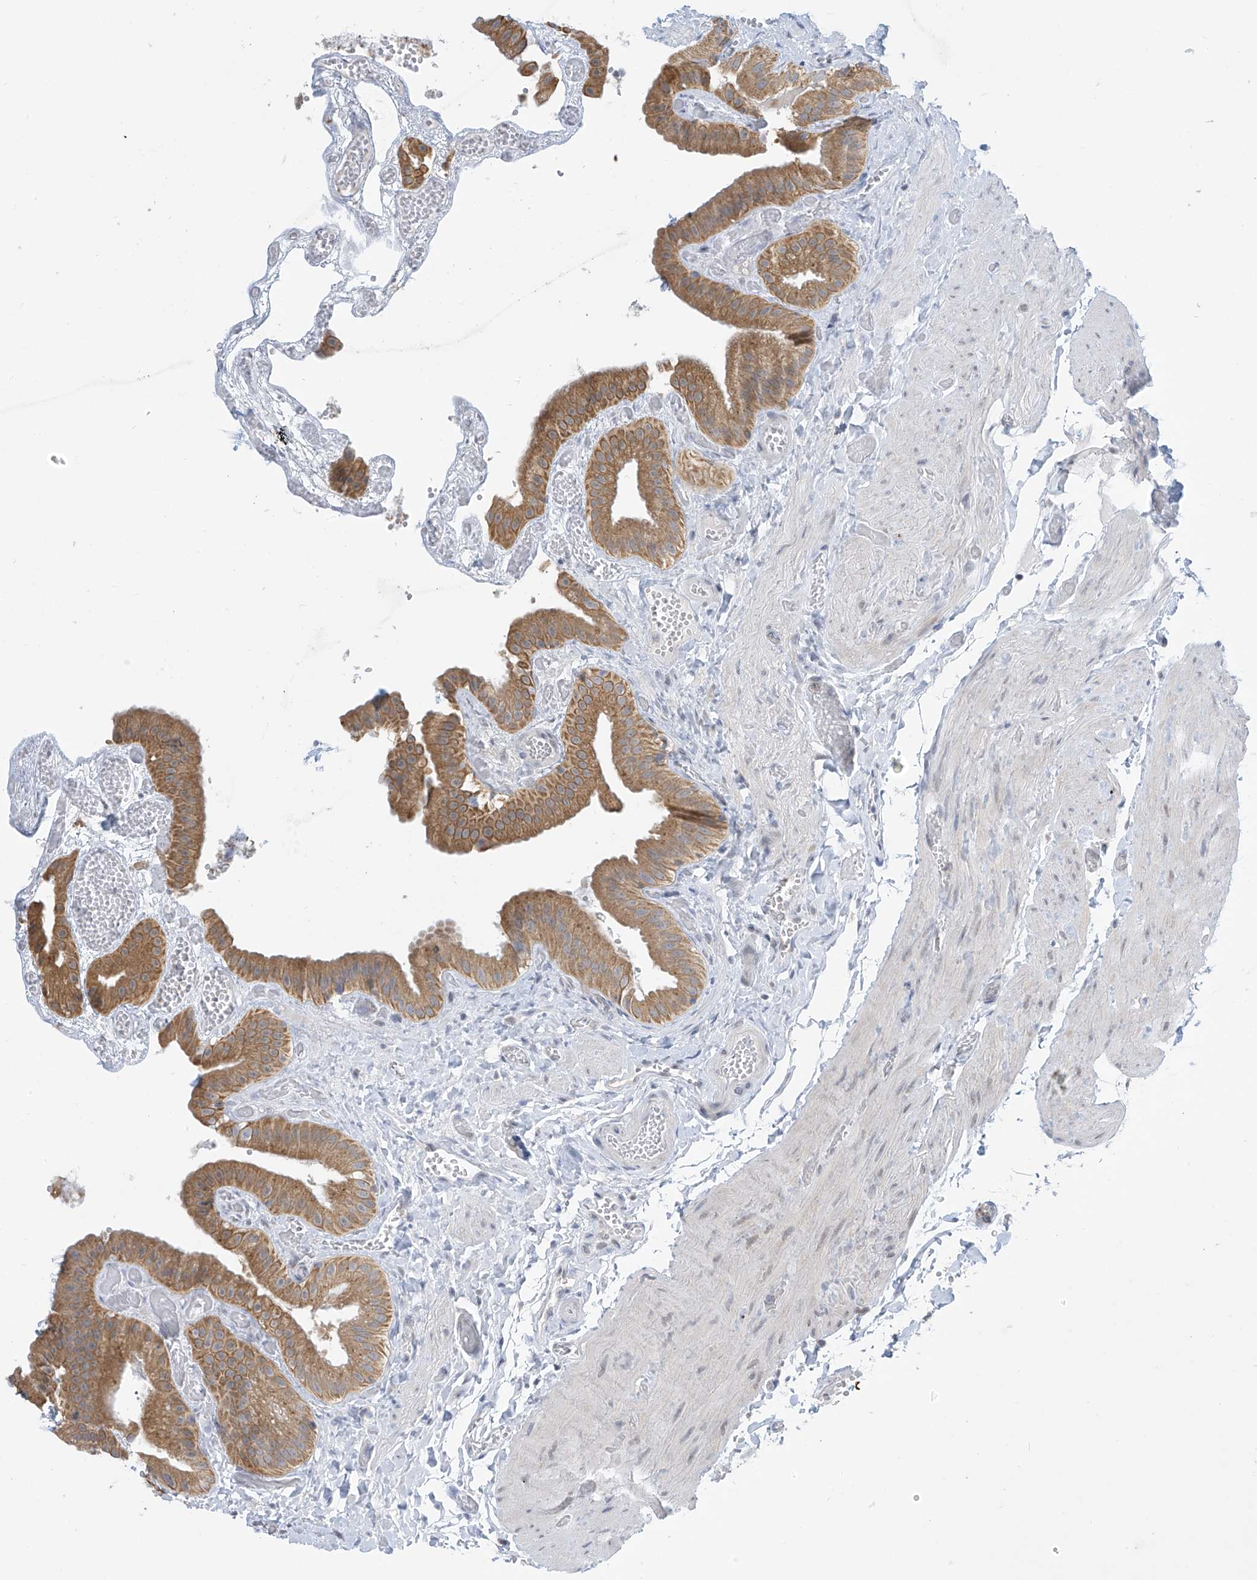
{"staining": {"intensity": "moderate", "quantity": ">75%", "location": "cytoplasmic/membranous"}, "tissue": "gallbladder", "cell_type": "Glandular cells", "image_type": "normal", "snomed": [{"axis": "morphology", "description": "Normal tissue, NOS"}, {"axis": "topography", "description": "Gallbladder"}], "caption": "Protein expression analysis of normal gallbladder displays moderate cytoplasmic/membranous positivity in approximately >75% of glandular cells. The protein of interest is shown in brown color, while the nuclei are stained blue.", "gene": "APLF", "patient": {"sex": "female", "age": 64}}